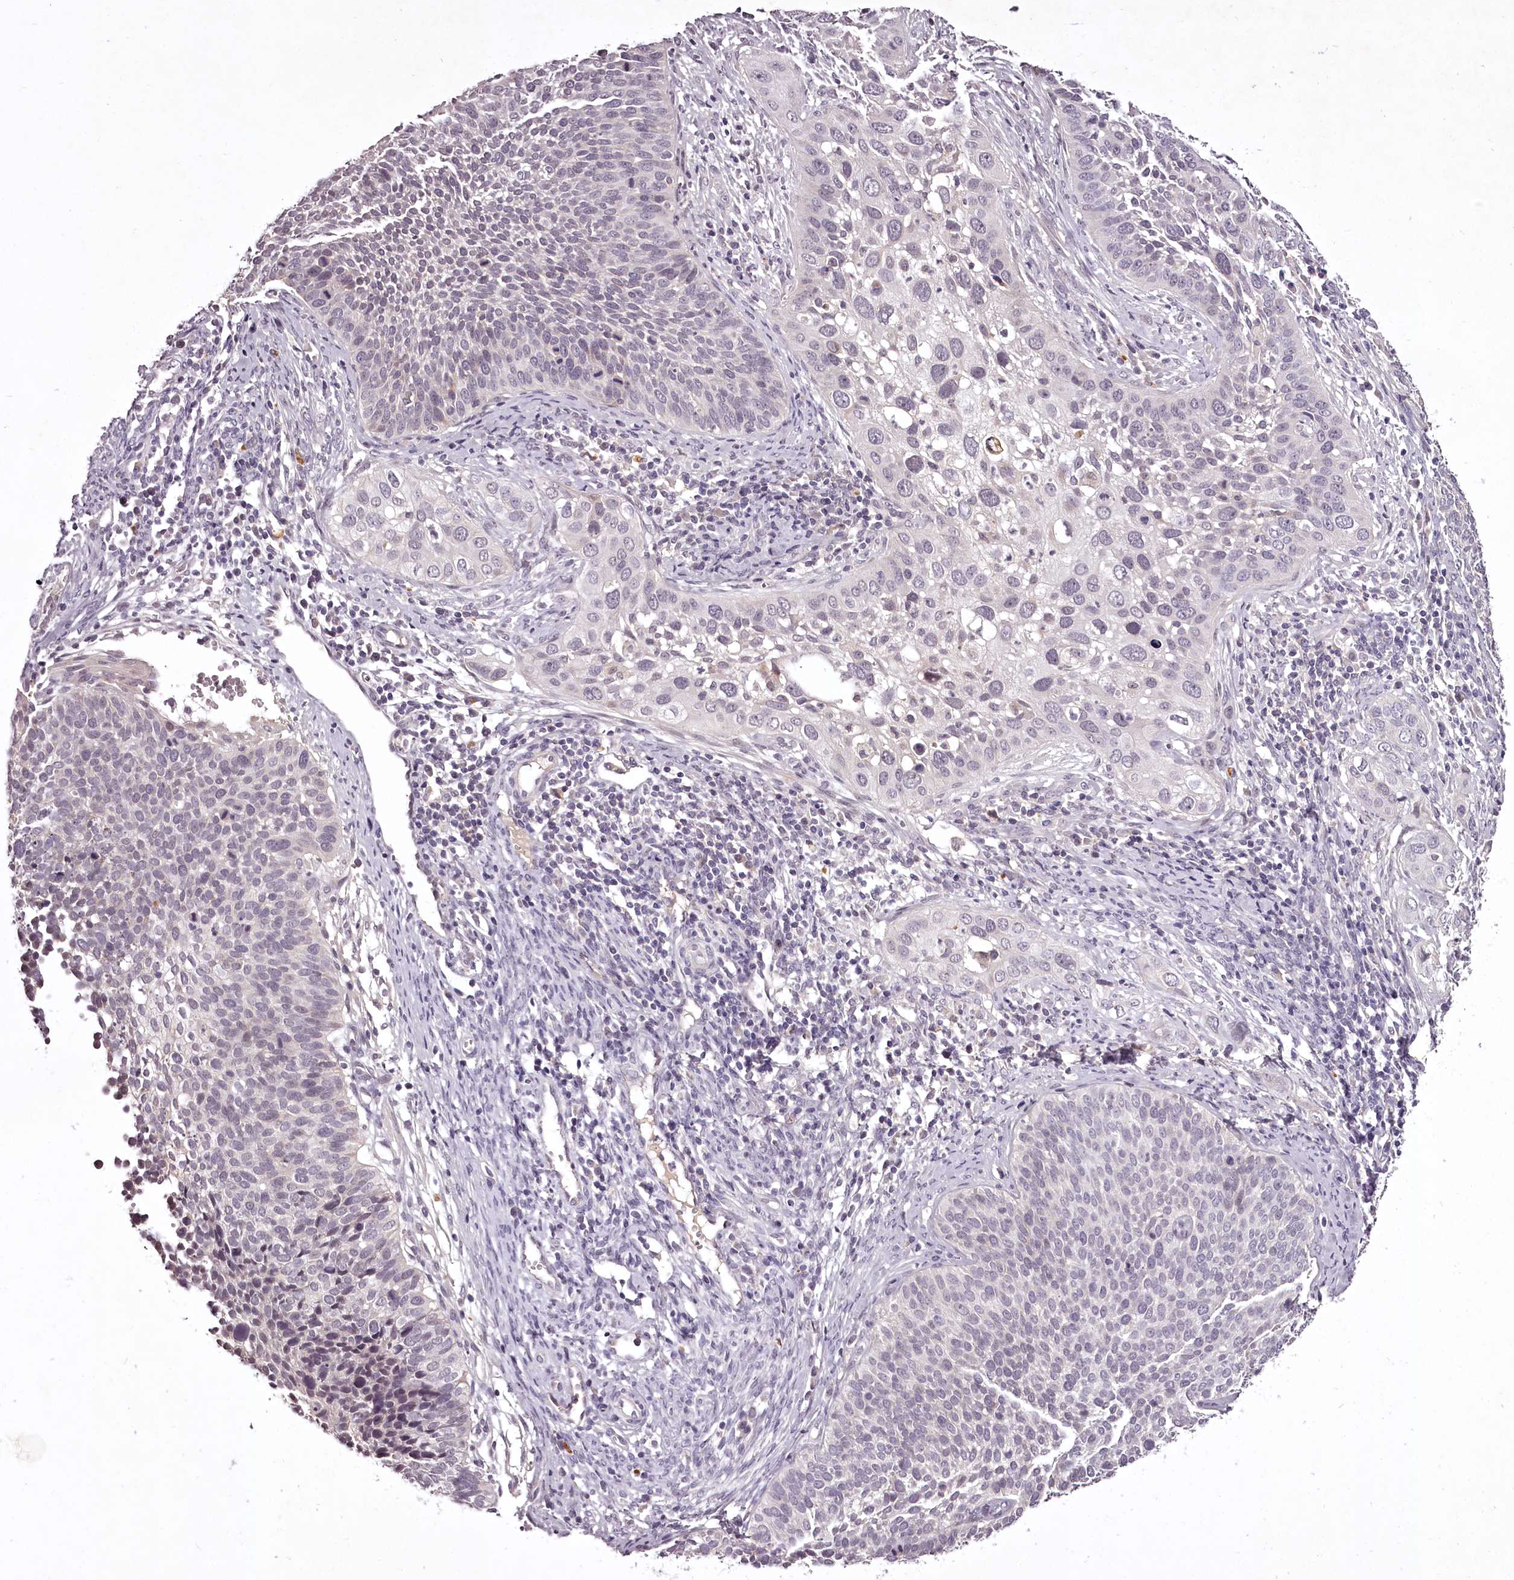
{"staining": {"intensity": "negative", "quantity": "none", "location": "none"}, "tissue": "cervical cancer", "cell_type": "Tumor cells", "image_type": "cancer", "snomed": [{"axis": "morphology", "description": "Squamous cell carcinoma, NOS"}, {"axis": "topography", "description": "Cervix"}], "caption": "Immunohistochemistry micrograph of neoplastic tissue: cervical cancer (squamous cell carcinoma) stained with DAB demonstrates no significant protein staining in tumor cells. (Stains: DAB (3,3'-diaminobenzidine) immunohistochemistry (IHC) with hematoxylin counter stain, Microscopy: brightfield microscopy at high magnification).", "gene": "RBMXL2", "patient": {"sex": "female", "age": 34}}